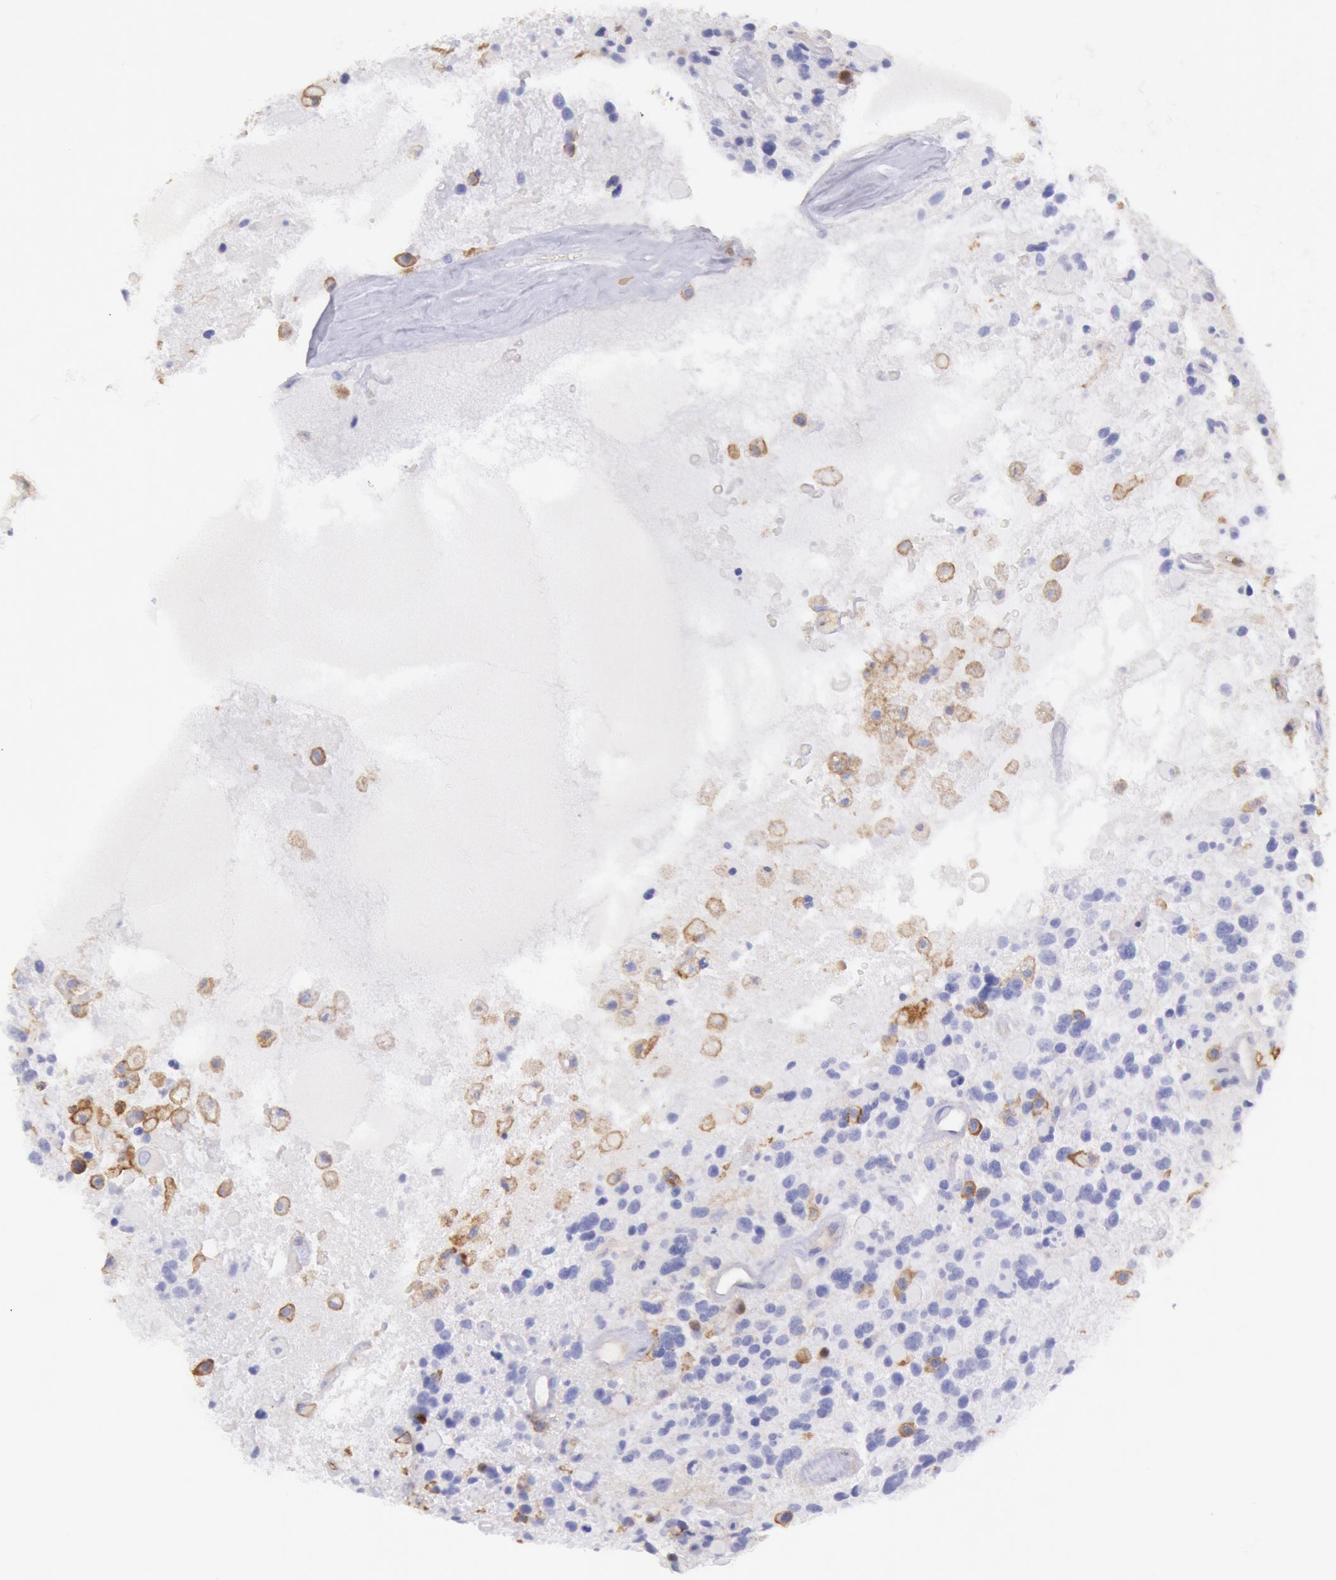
{"staining": {"intensity": "moderate", "quantity": "<25%", "location": "cytoplasmic/membranous"}, "tissue": "glioma", "cell_type": "Tumor cells", "image_type": "cancer", "snomed": [{"axis": "morphology", "description": "Glioma, malignant, High grade"}, {"axis": "topography", "description": "Brain"}], "caption": "Immunohistochemistry (IHC) histopathology image of human glioma stained for a protein (brown), which demonstrates low levels of moderate cytoplasmic/membranous positivity in approximately <25% of tumor cells.", "gene": "LYN", "patient": {"sex": "female", "age": 37}}